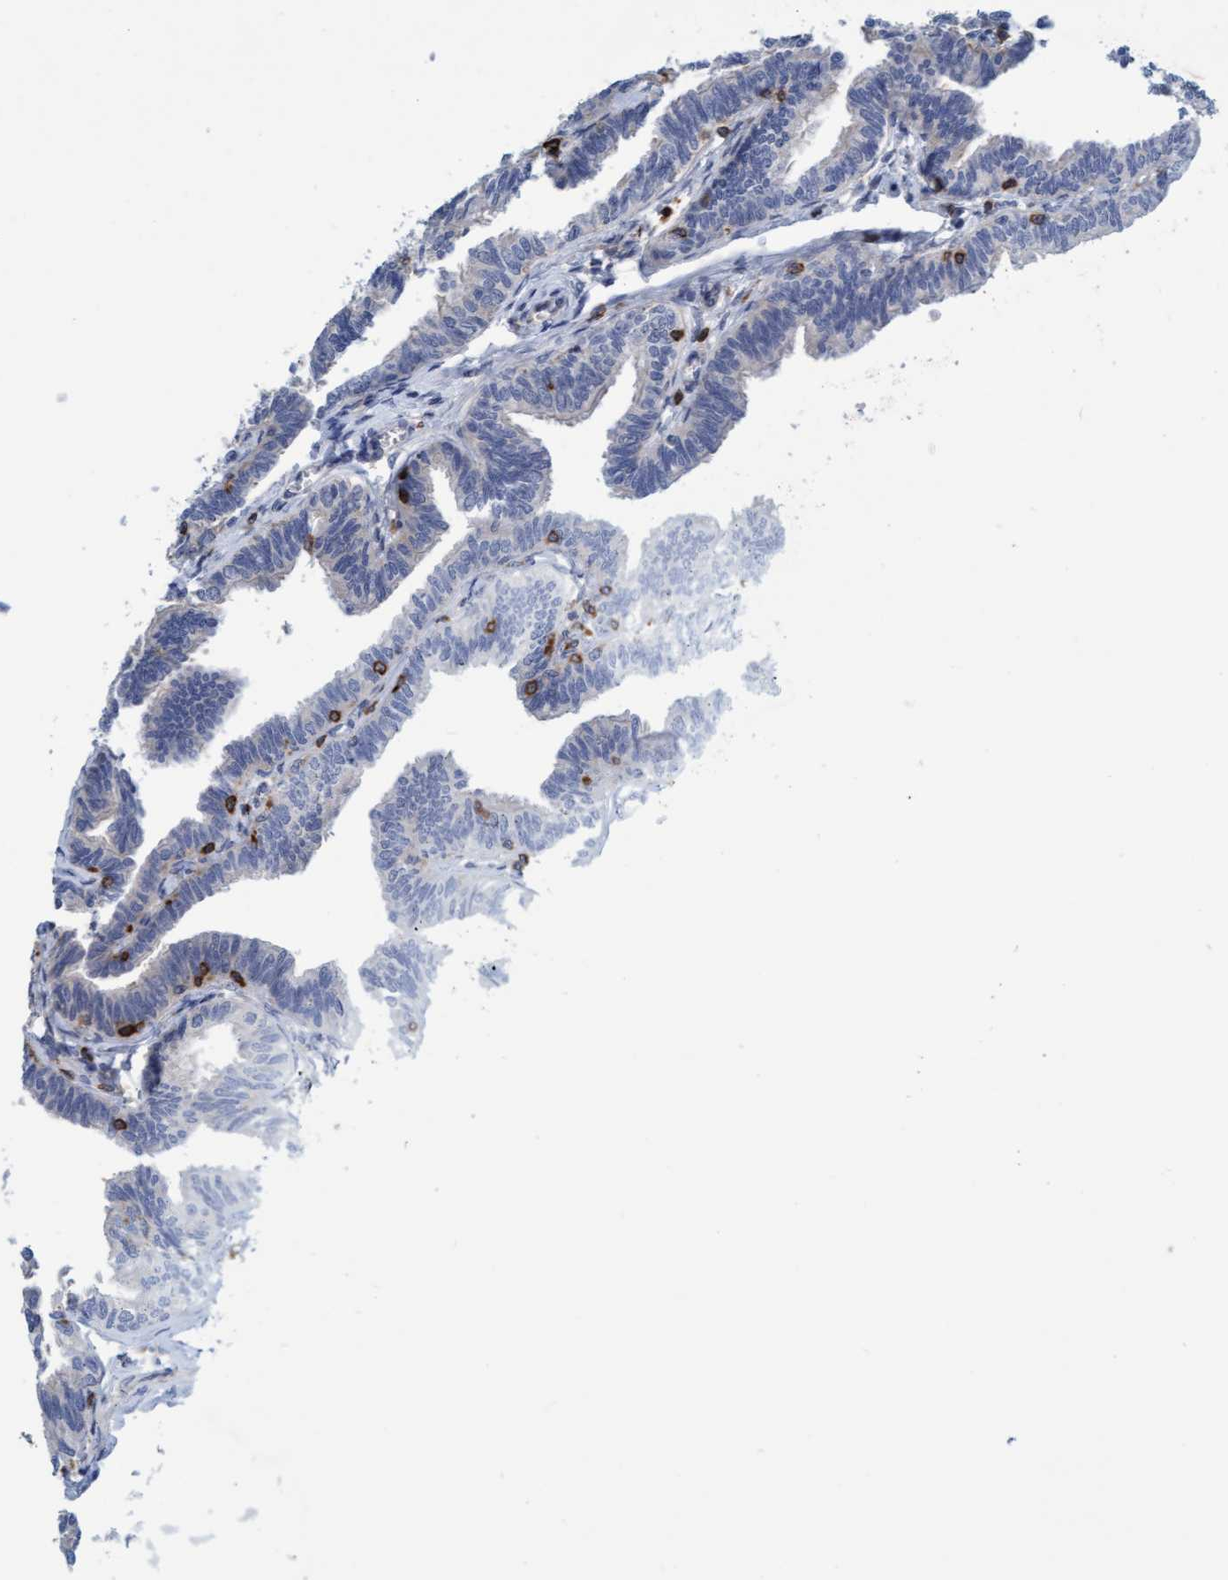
{"staining": {"intensity": "weak", "quantity": "25%-75%", "location": "cytoplasmic/membranous"}, "tissue": "fallopian tube", "cell_type": "Glandular cells", "image_type": "normal", "snomed": [{"axis": "morphology", "description": "Normal tissue, NOS"}, {"axis": "topography", "description": "Fallopian tube"}, {"axis": "topography", "description": "Ovary"}], "caption": "Immunohistochemical staining of unremarkable fallopian tube demonstrates low levels of weak cytoplasmic/membranous expression in approximately 25%-75% of glandular cells. (Stains: DAB in brown, nuclei in blue, Microscopy: brightfield microscopy at high magnification).", "gene": "FNBP1", "patient": {"sex": "female", "age": 23}}